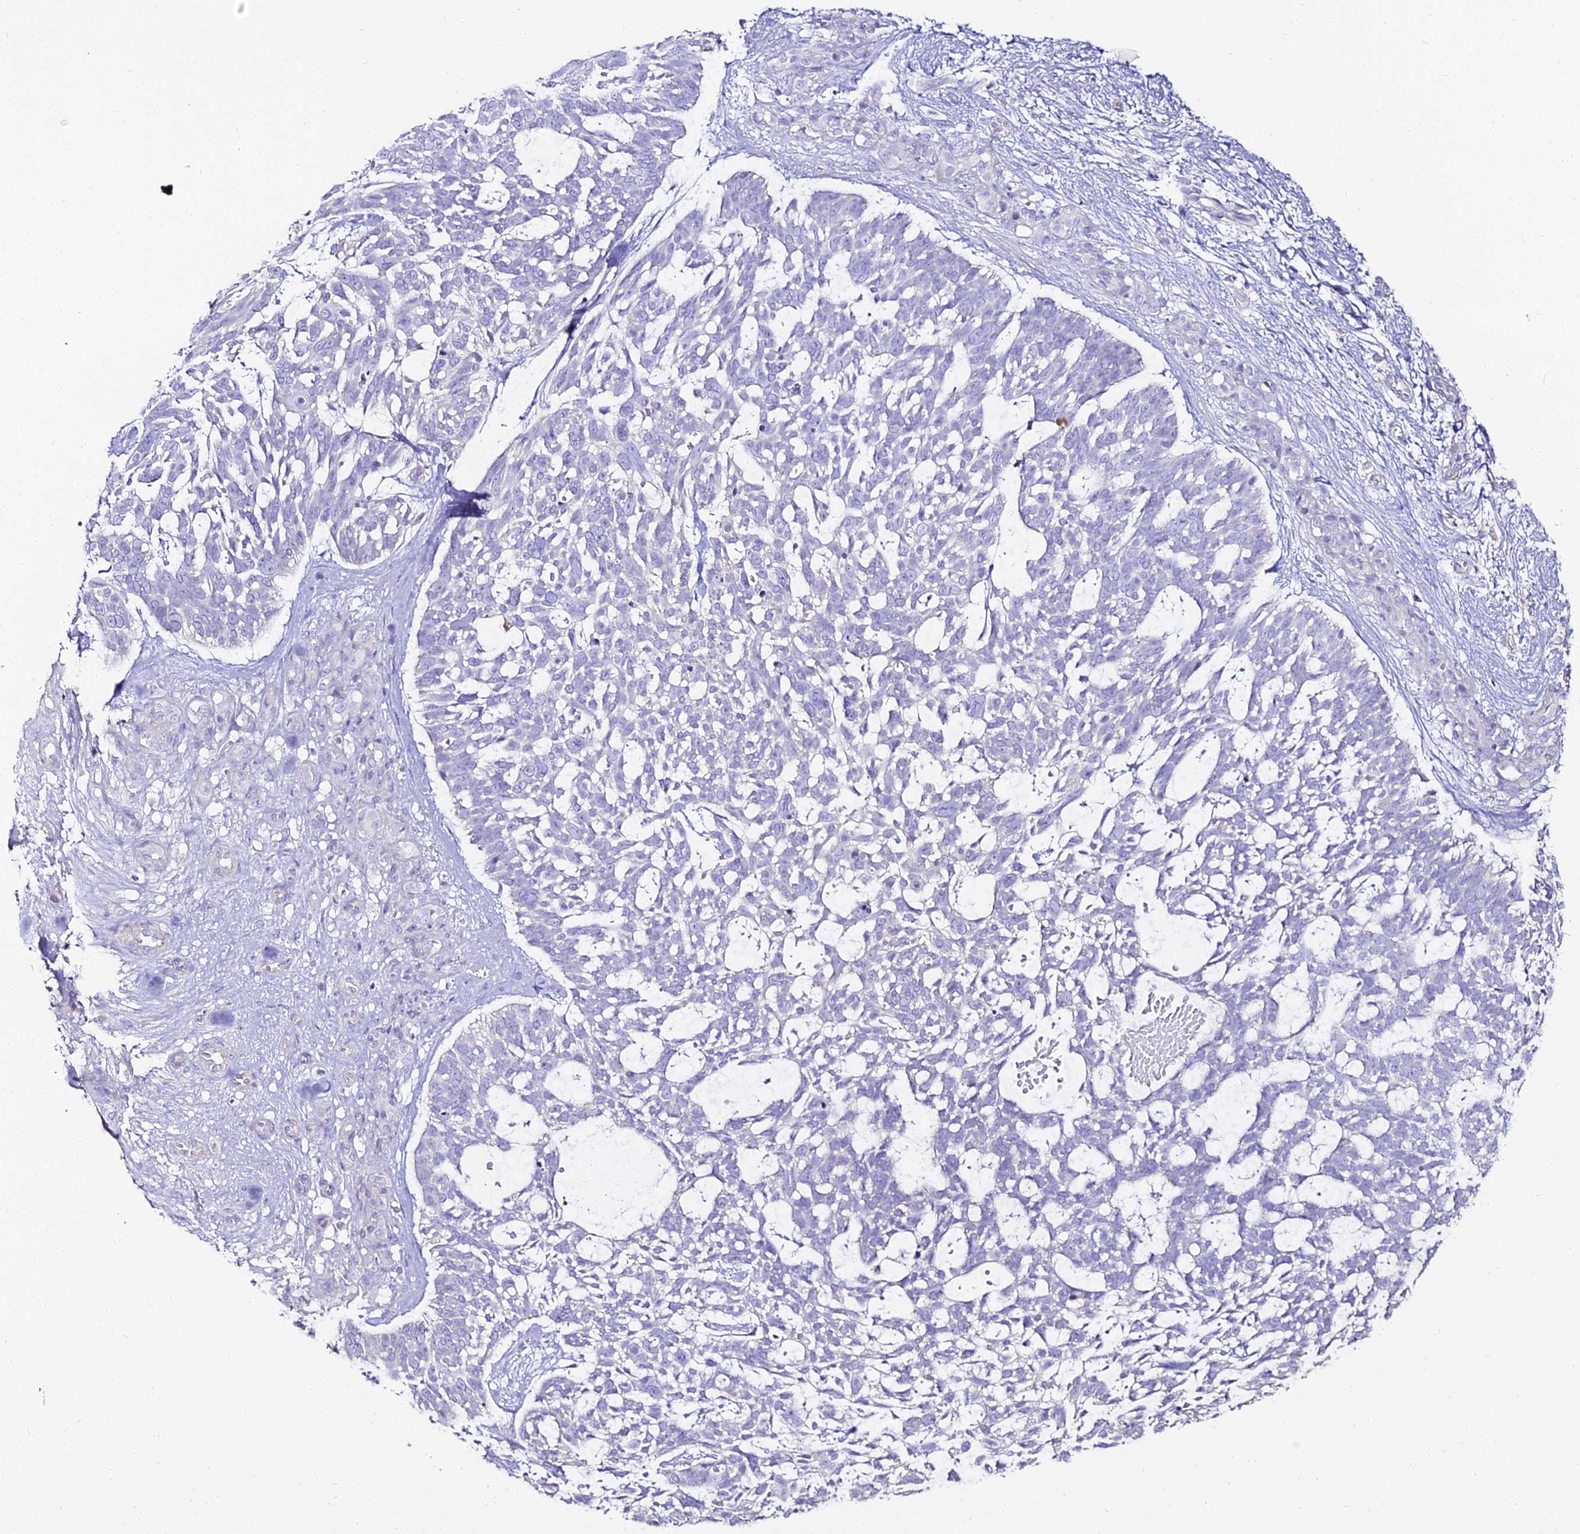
{"staining": {"intensity": "negative", "quantity": "none", "location": "none"}, "tissue": "skin cancer", "cell_type": "Tumor cells", "image_type": "cancer", "snomed": [{"axis": "morphology", "description": "Basal cell carcinoma"}, {"axis": "topography", "description": "Skin"}], "caption": "Immunohistochemistry (IHC) of skin cancer exhibits no staining in tumor cells.", "gene": "ALPG", "patient": {"sex": "male", "age": 88}}